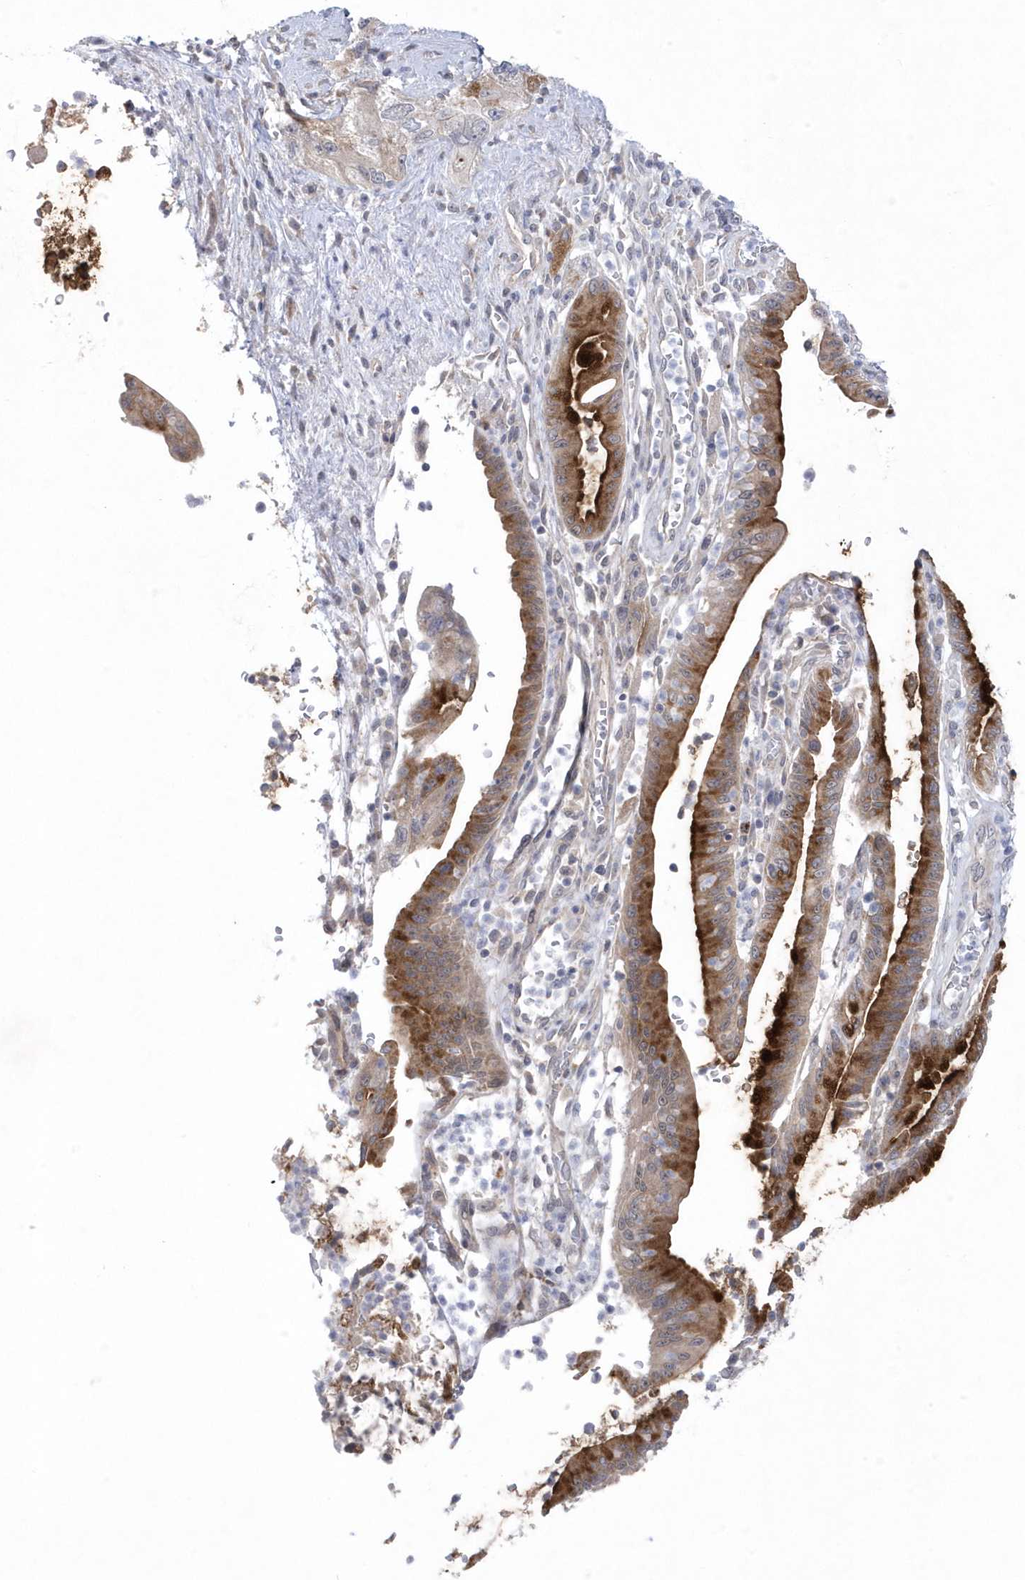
{"staining": {"intensity": "moderate", "quantity": ">75%", "location": "cytoplasmic/membranous"}, "tissue": "pancreatic cancer", "cell_type": "Tumor cells", "image_type": "cancer", "snomed": [{"axis": "morphology", "description": "Adenocarcinoma, NOS"}, {"axis": "topography", "description": "Pancreas"}], "caption": "IHC histopathology image of human pancreatic adenocarcinoma stained for a protein (brown), which shows medium levels of moderate cytoplasmic/membranous staining in about >75% of tumor cells.", "gene": "ANAPC1", "patient": {"sex": "female", "age": 73}}